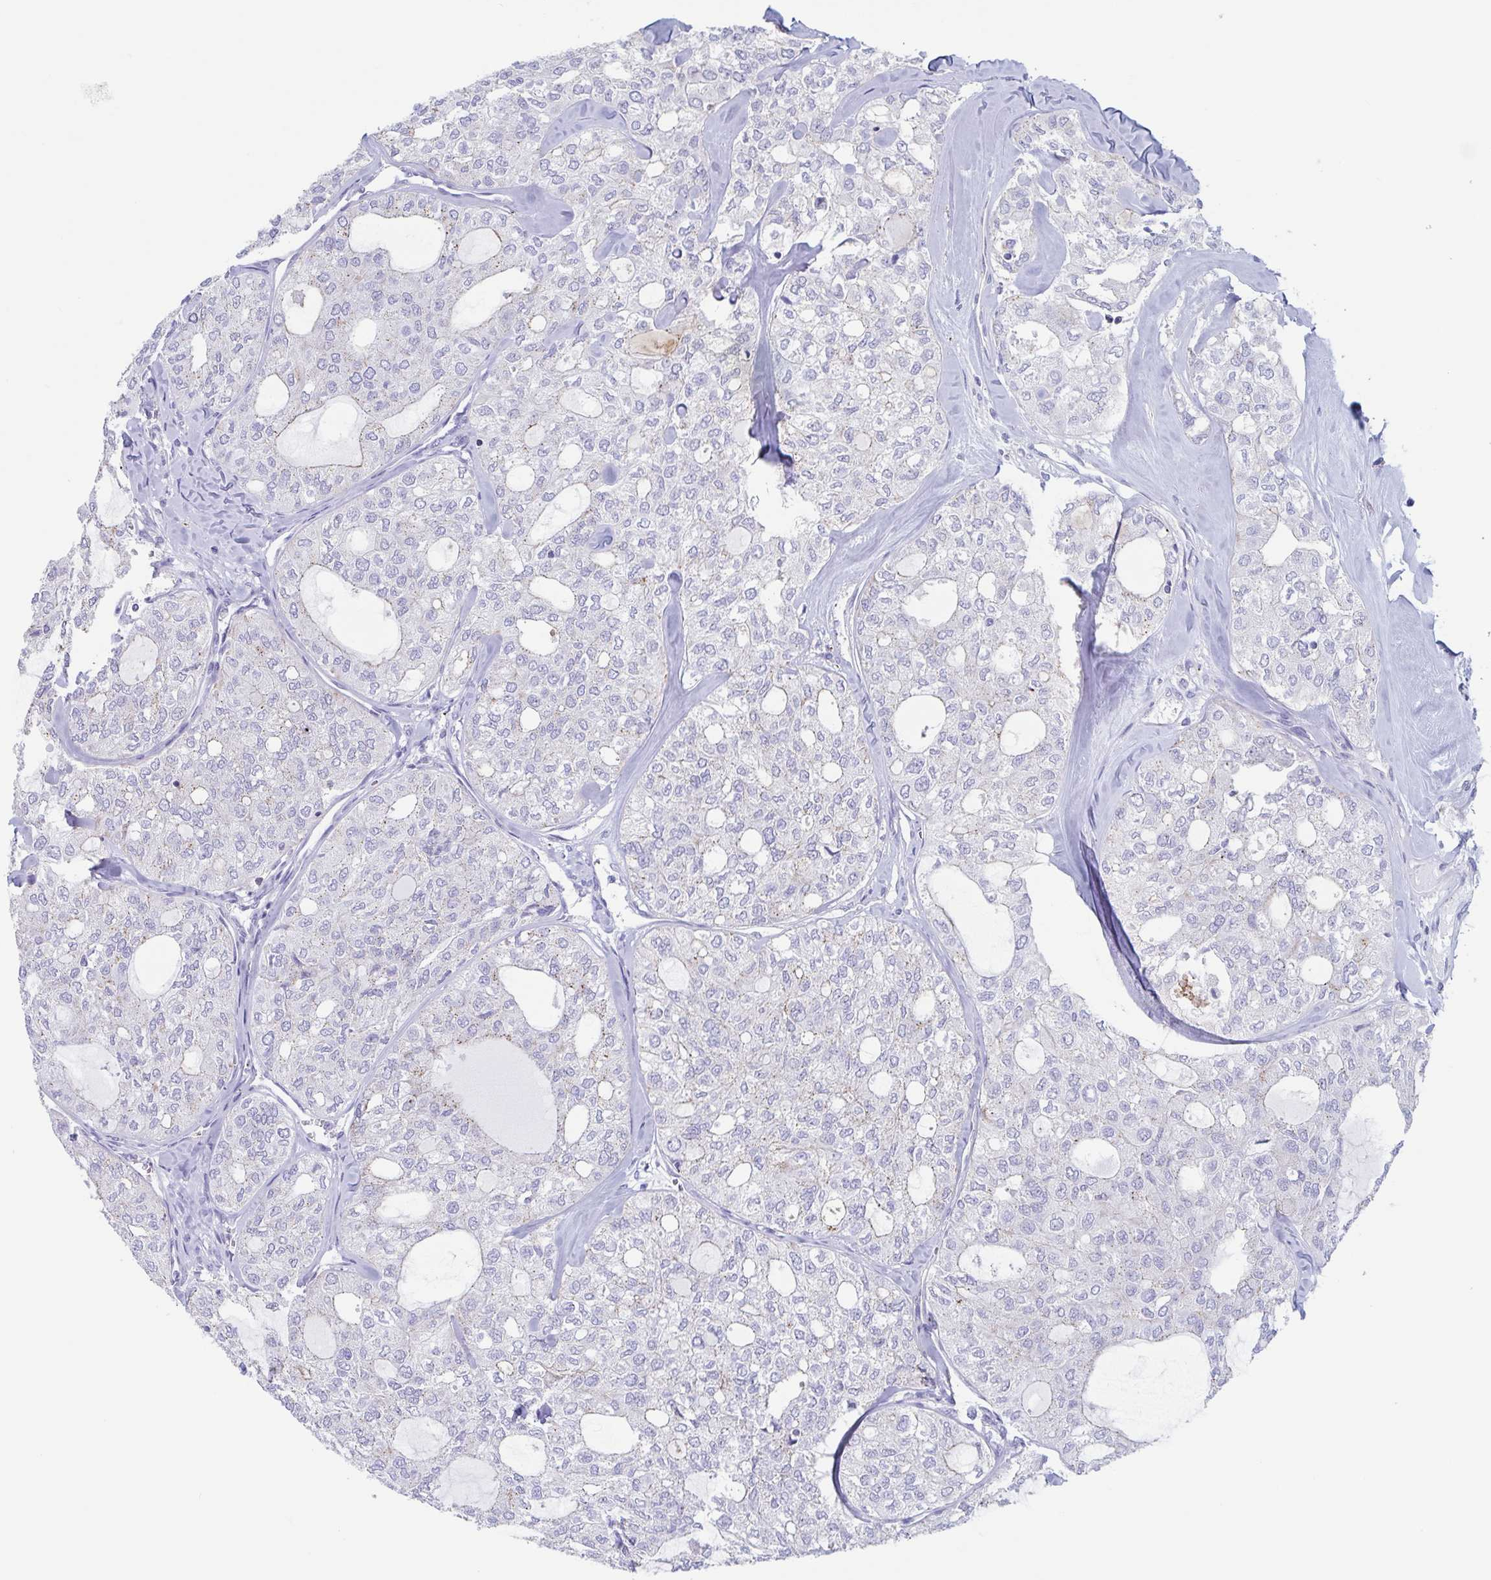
{"staining": {"intensity": "negative", "quantity": "none", "location": "none"}, "tissue": "thyroid cancer", "cell_type": "Tumor cells", "image_type": "cancer", "snomed": [{"axis": "morphology", "description": "Follicular adenoma carcinoma, NOS"}, {"axis": "topography", "description": "Thyroid gland"}], "caption": "A micrograph of follicular adenoma carcinoma (thyroid) stained for a protein displays no brown staining in tumor cells. The staining was performed using DAB (3,3'-diaminobenzidine) to visualize the protein expression in brown, while the nuclei were stained in blue with hematoxylin (Magnification: 20x).", "gene": "CHMP5", "patient": {"sex": "male", "age": 75}}